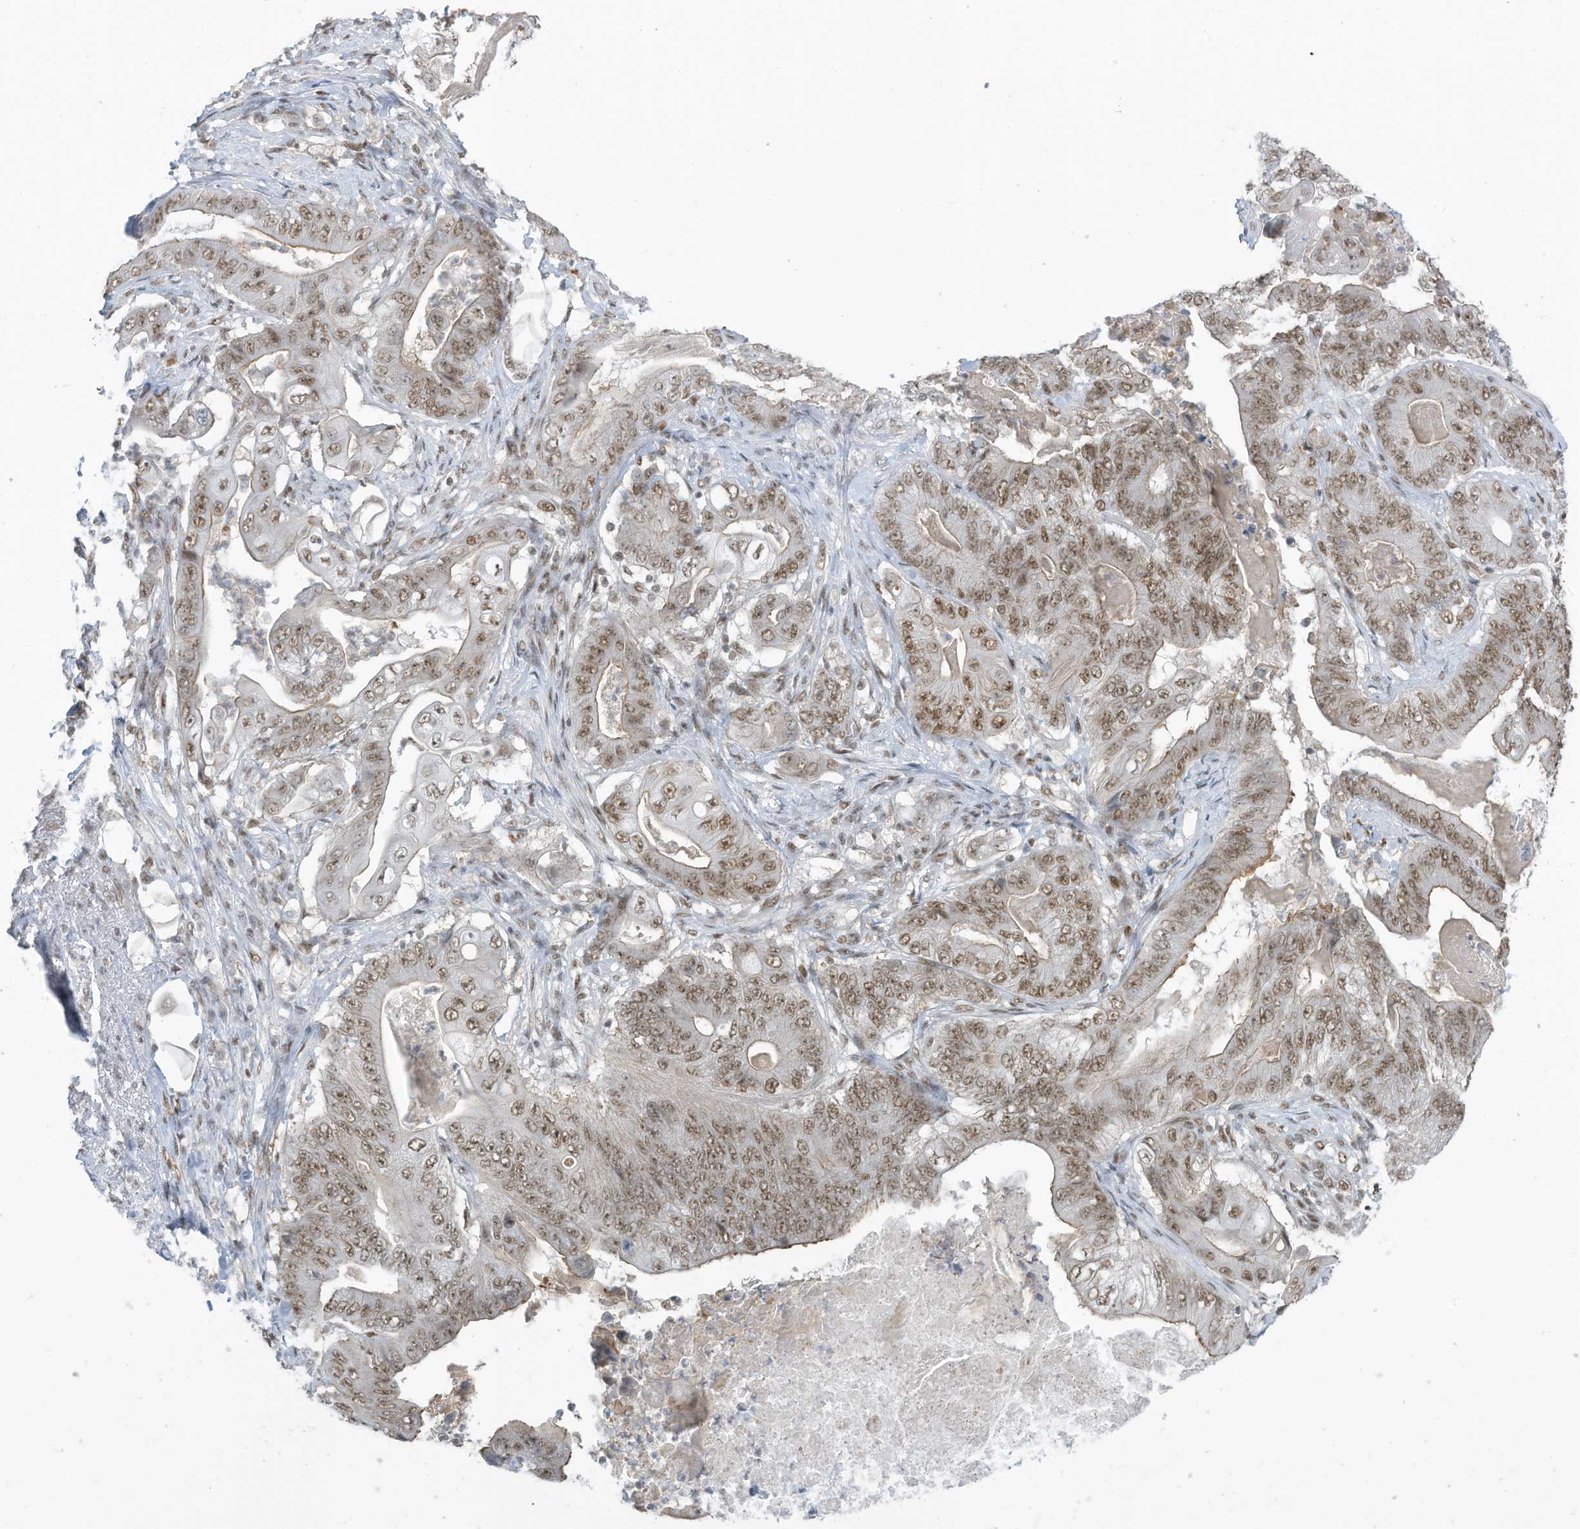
{"staining": {"intensity": "moderate", "quantity": ">75%", "location": "cytoplasmic/membranous,nuclear"}, "tissue": "stomach cancer", "cell_type": "Tumor cells", "image_type": "cancer", "snomed": [{"axis": "morphology", "description": "Adenocarcinoma, NOS"}, {"axis": "topography", "description": "Stomach"}], "caption": "IHC (DAB) staining of human stomach cancer demonstrates moderate cytoplasmic/membranous and nuclear protein positivity in approximately >75% of tumor cells.", "gene": "DBR1", "patient": {"sex": "female", "age": 73}}